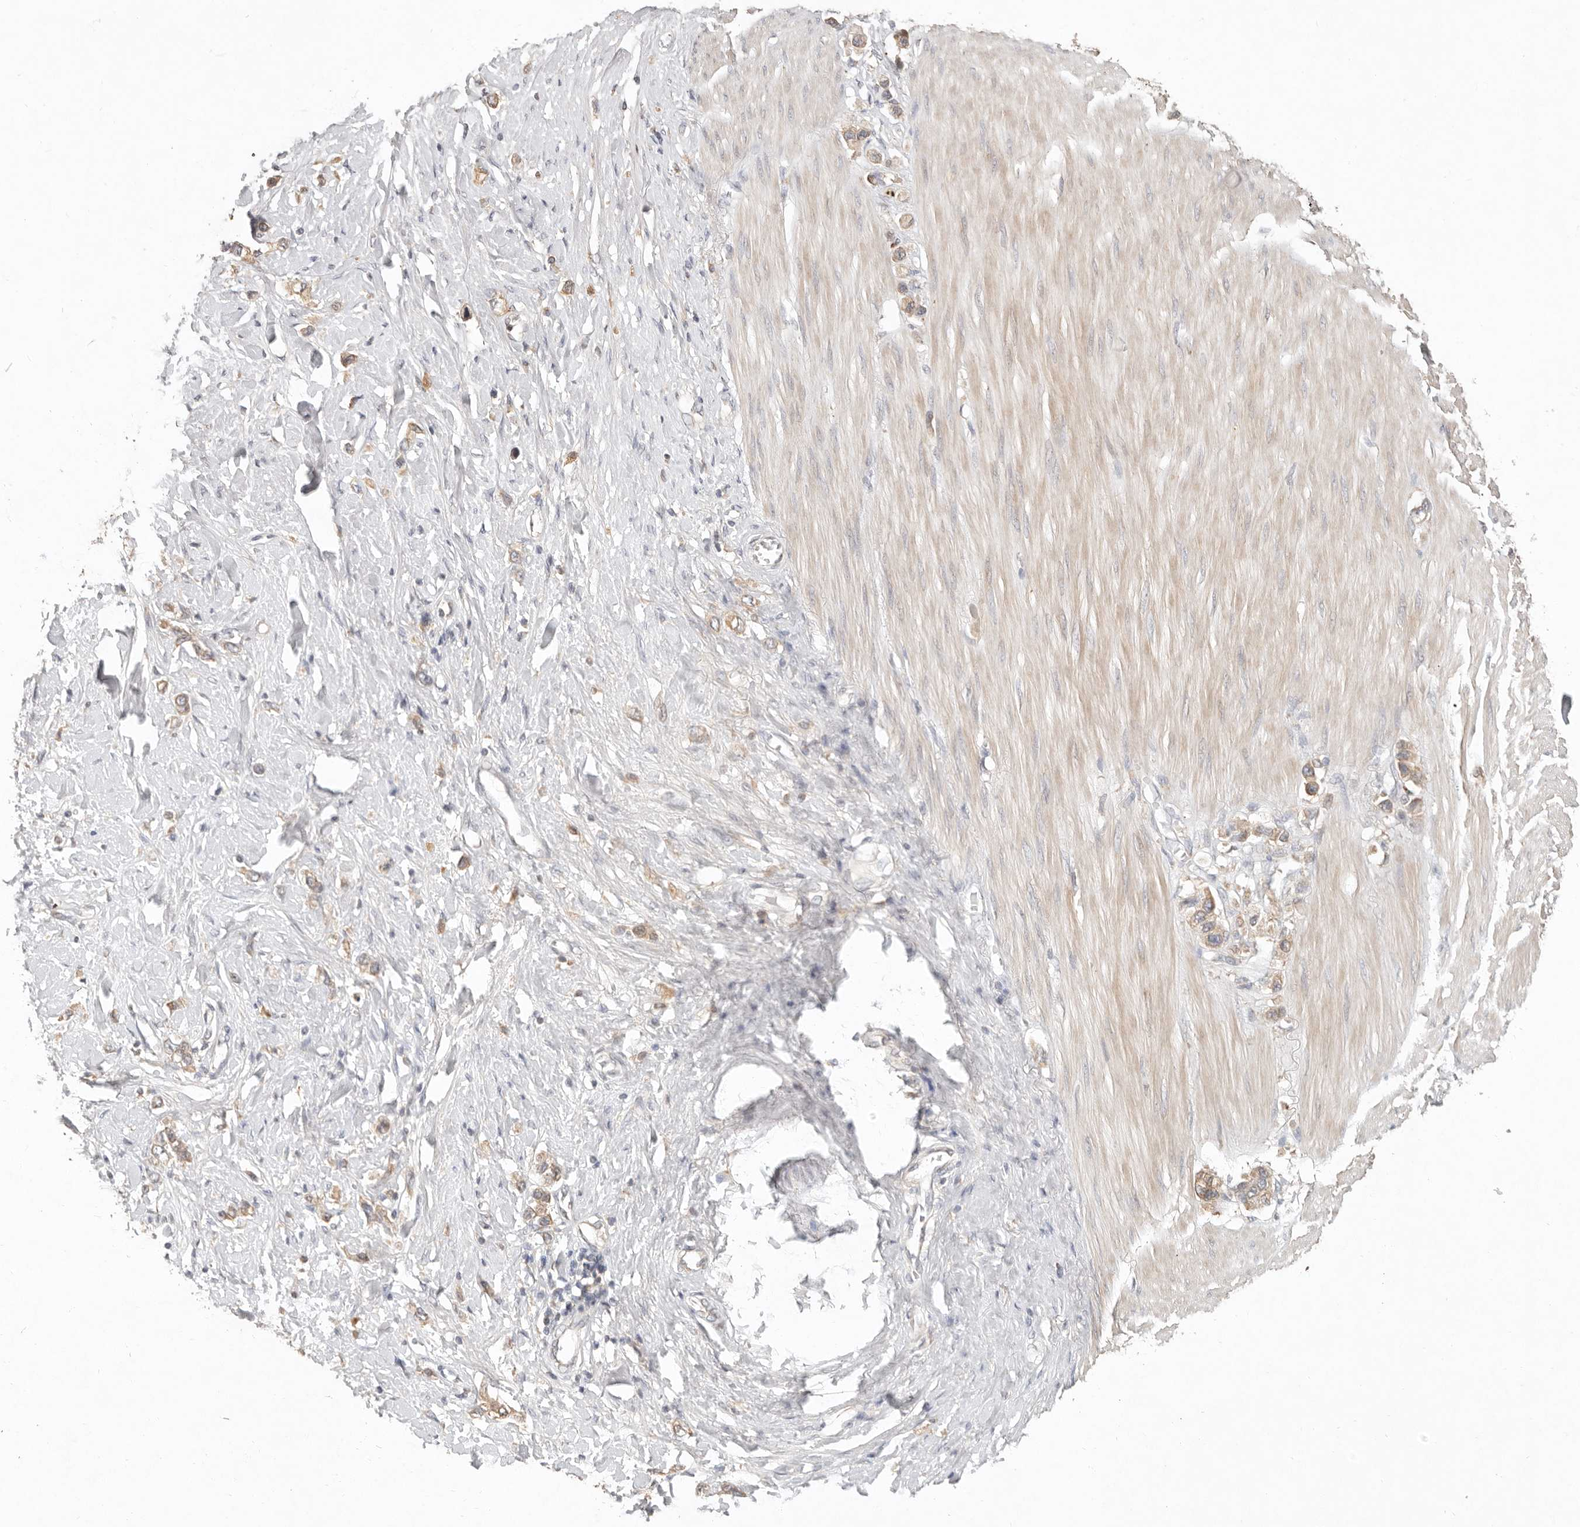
{"staining": {"intensity": "moderate", "quantity": ">75%", "location": "cytoplasmic/membranous"}, "tissue": "stomach cancer", "cell_type": "Tumor cells", "image_type": "cancer", "snomed": [{"axis": "morphology", "description": "Adenocarcinoma, NOS"}, {"axis": "topography", "description": "Stomach"}], "caption": "High-power microscopy captured an IHC photomicrograph of stomach cancer, revealing moderate cytoplasmic/membranous positivity in approximately >75% of tumor cells.", "gene": "ARHGEF10L", "patient": {"sex": "female", "age": 65}}